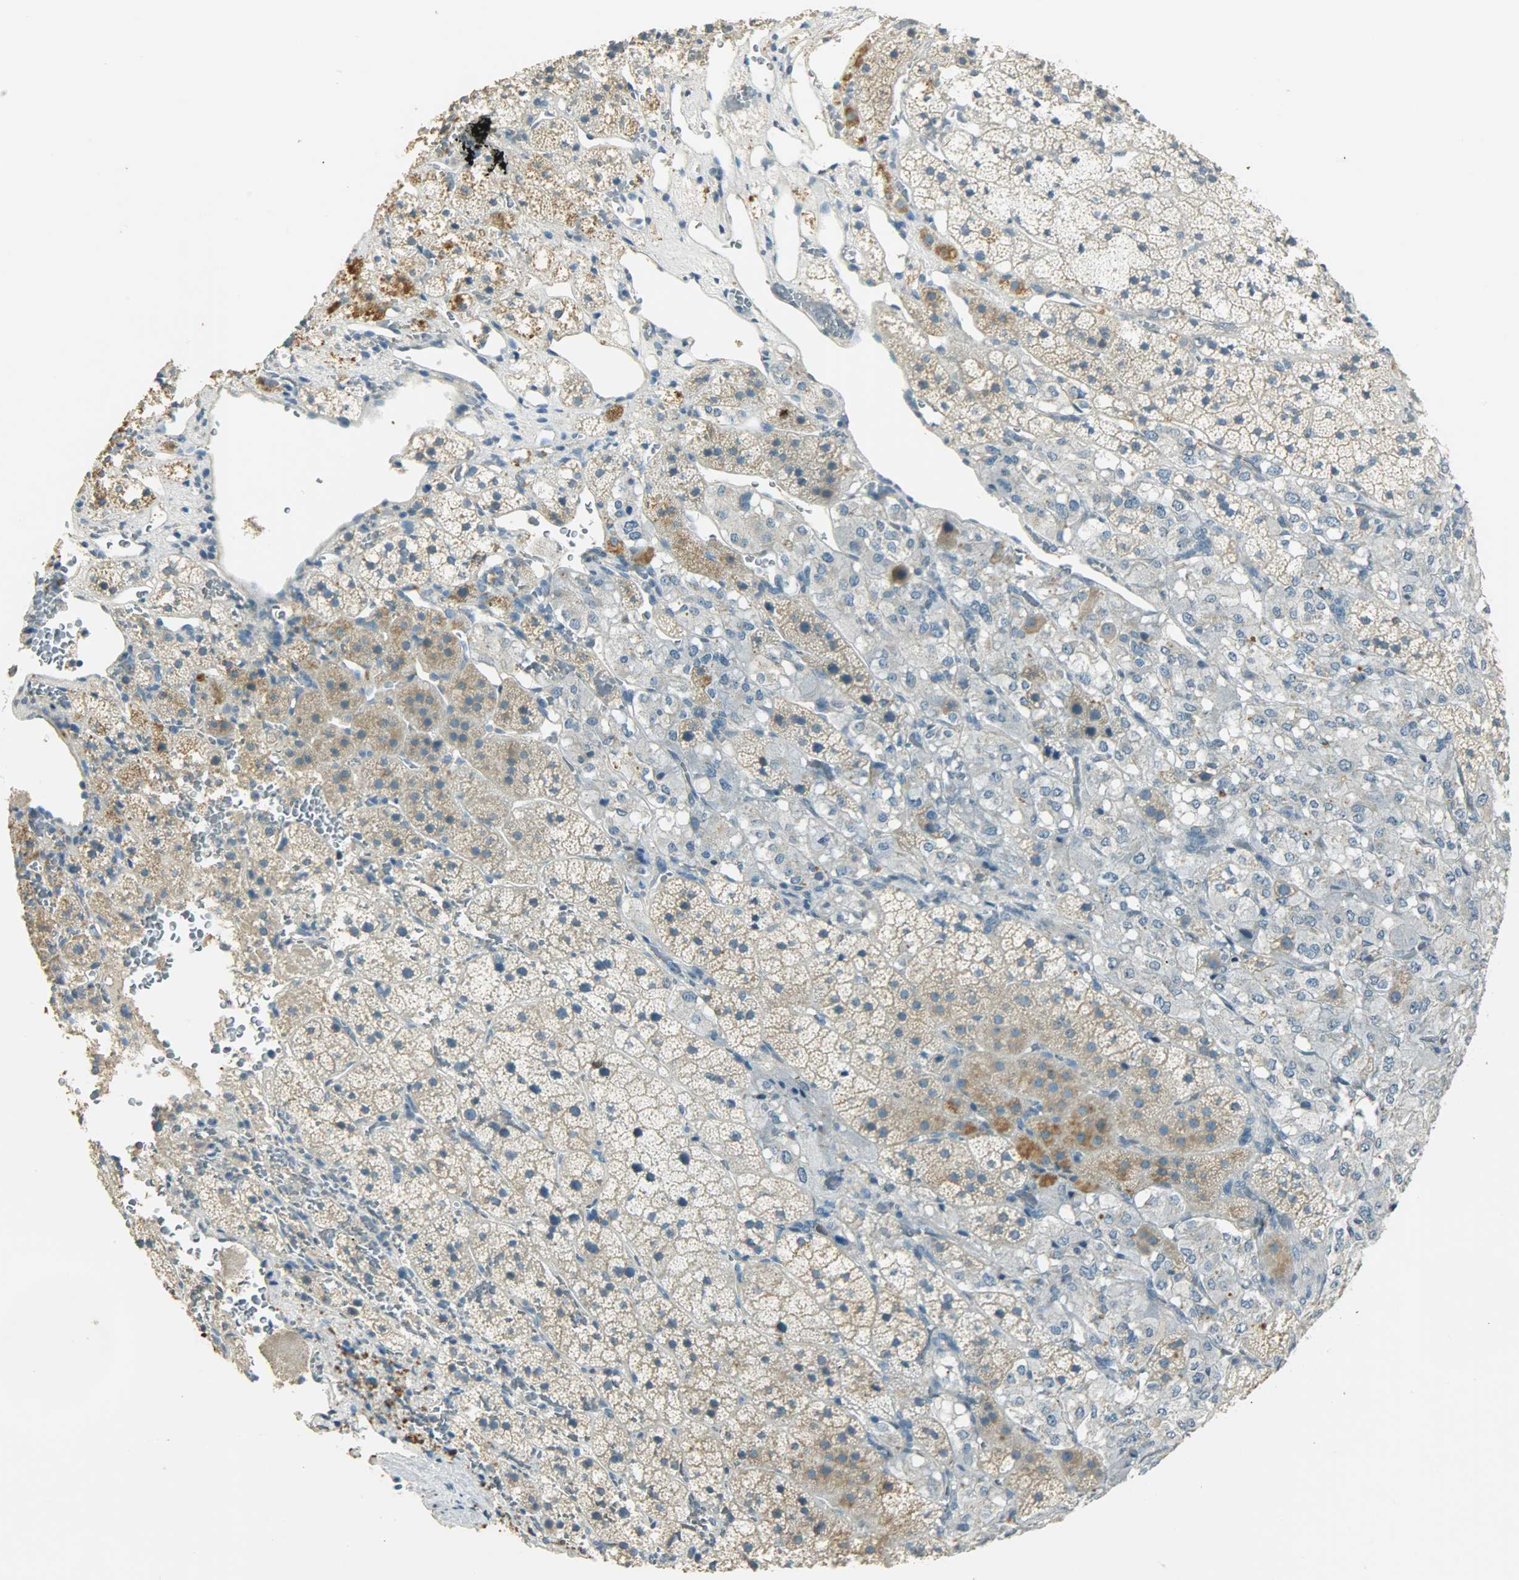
{"staining": {"intensity": "strong", "quantity": ">75%", "location": "cytoplasmic/membranous"}, "tissue": "adrenal gland", "cell_type": "Glandular cells", "image_type": "normal", "snomed": [{"axis": "morphology", "description": "Normal tissue, NOS"}, {"axis": "topography", "description": "Adrenal gland"}], "caption": "A brown stain shows strong cytoplasmic/membranous staining of a protein in glandular cells of unremarkable adrenal gland.", "gene": "TPX2", "patient": {"sex": "female", "age": 44}}